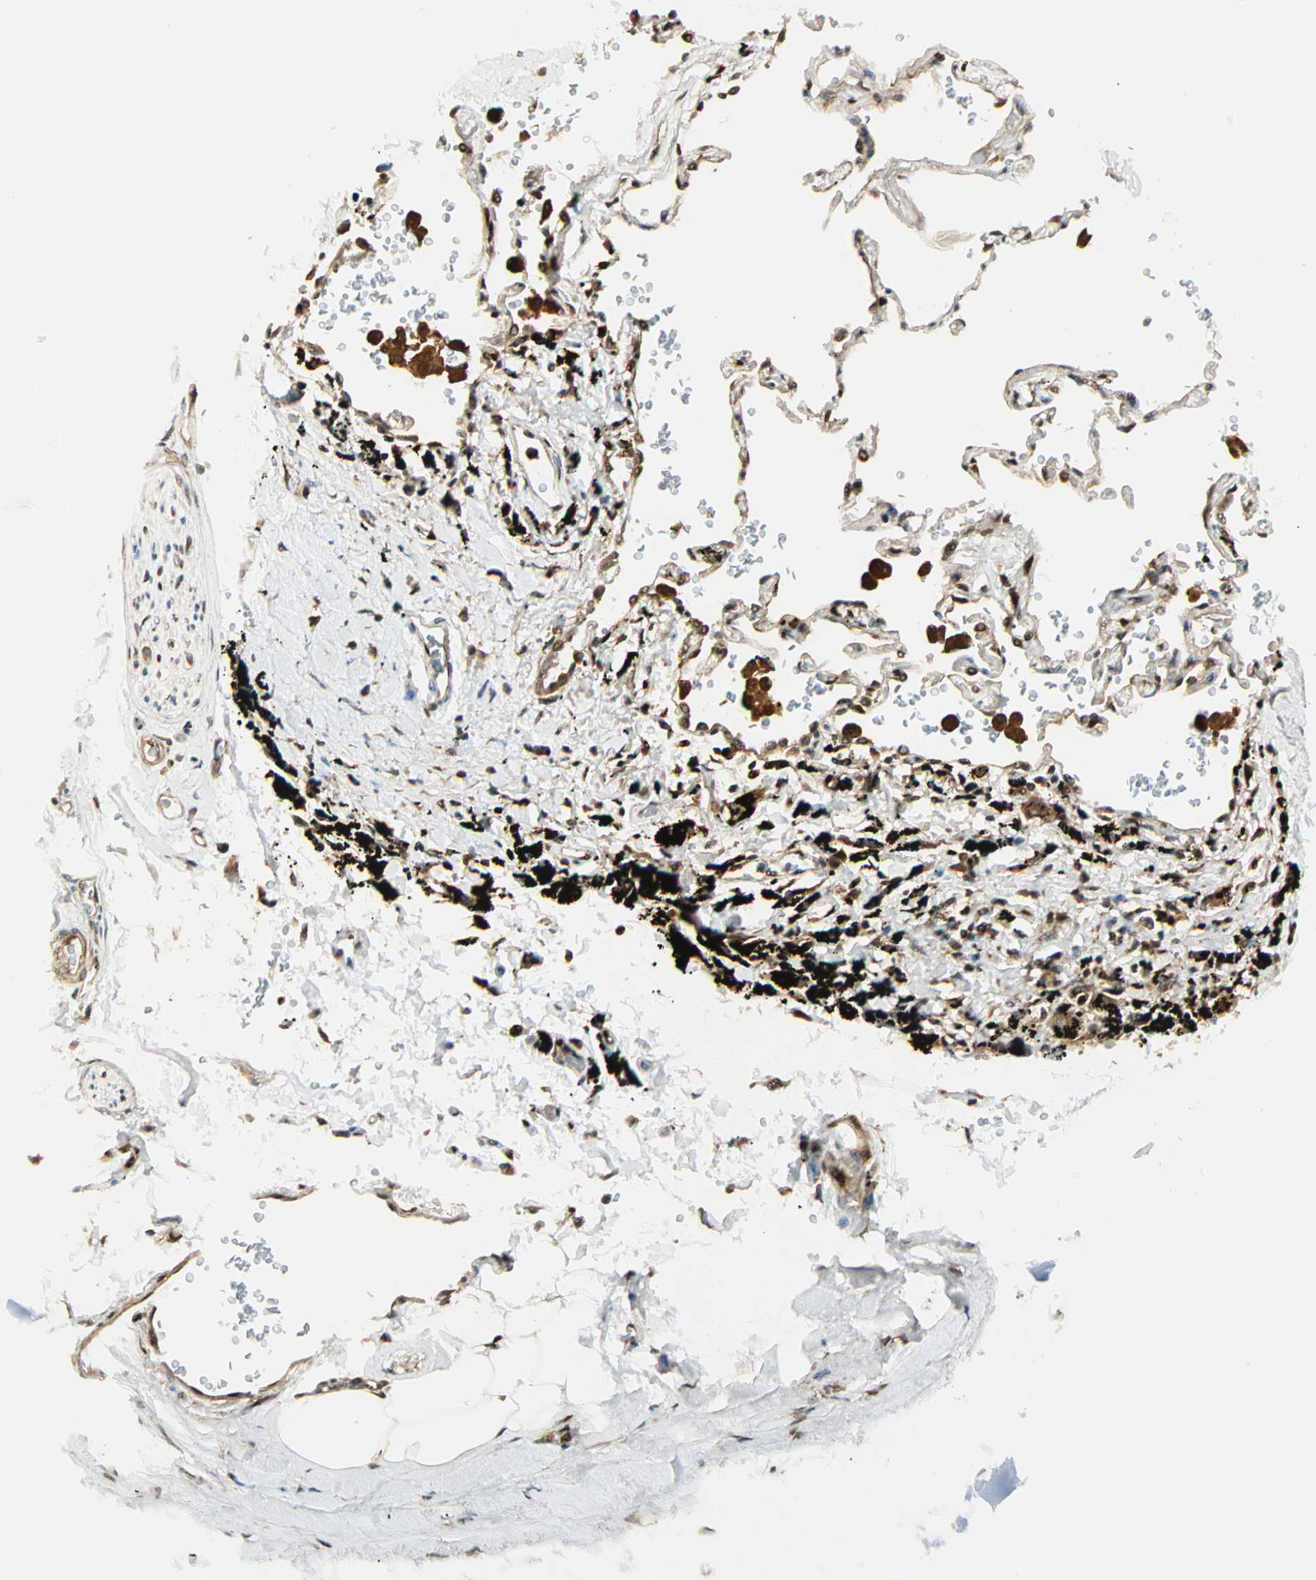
{"staining": {"intensity": "moderate", "quantity": "25%-75%", "location": "cytoplasmic/membranous,nuclear"}, "tissue": "adipose tissue", "cell_type": "Adipocytes", "image_type": "normal", "snomed": [{"axis": "morphology", "description": "Normal tissue, NOS"}, {"axis": "topography", "description": "Cartilage tissue"}, {"axis": "topography", "description": "Bronchus"}], "caption": "A high-resolution photomicrograph shows immunohistochemistry staining of normal adipose tissue, which reveals moderate cytoplasmic/membranous,nuclear expression in about 25%-75% of adipocytes. (Stains: DAB (3,3'-diaminobenzidine) in brown, nuclei in blue, Microscopy: brightfield microscopy at high magnification).", "gene": "PNPLA6", "patient": {"sex": "female", "age": 73}}